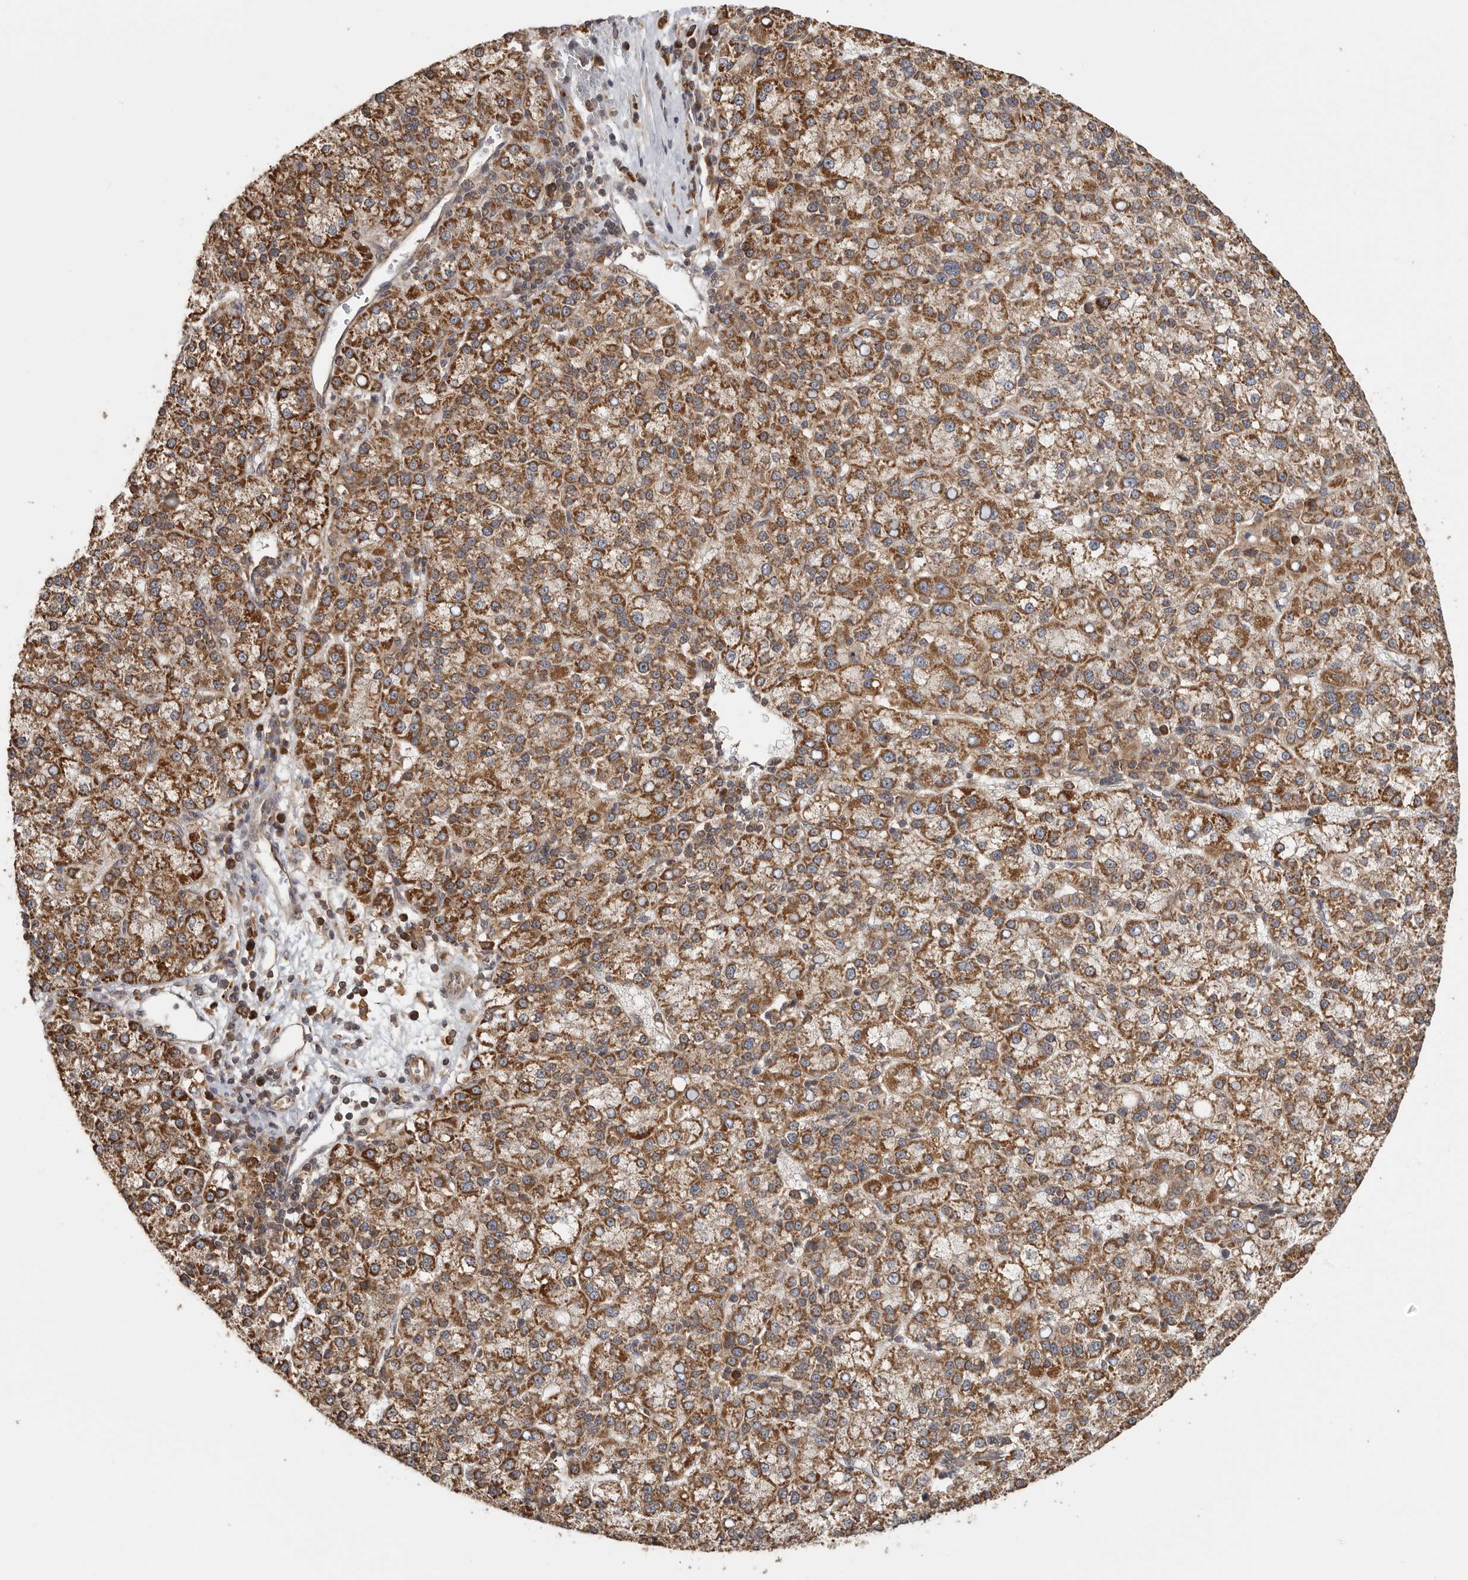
{"staining": {"intensity": "moderate", "quantity": ">75%", "location": "cytoplasmic/membranous"}, "tissue": "liver cancer", "cell_type": "Tumor cells", "image_type": "cancer", "snomed": [{"axis": "morphology", "description": "Carcinoma, Hepatocellular, NOS"}, {"axis": "topography", "description": "Liver"}], "caption": "A high-resolution image shows IHC staining of hepatocellular carcinoma (liver), which reveals moderate cytoplasmic/membranous expression in about >75% of tumor cells. (brown staining indicates protein expression, while blue staining denotes nuclei).", "gene": "CCT8", "patient": {"sex": "female", "age": 58}}